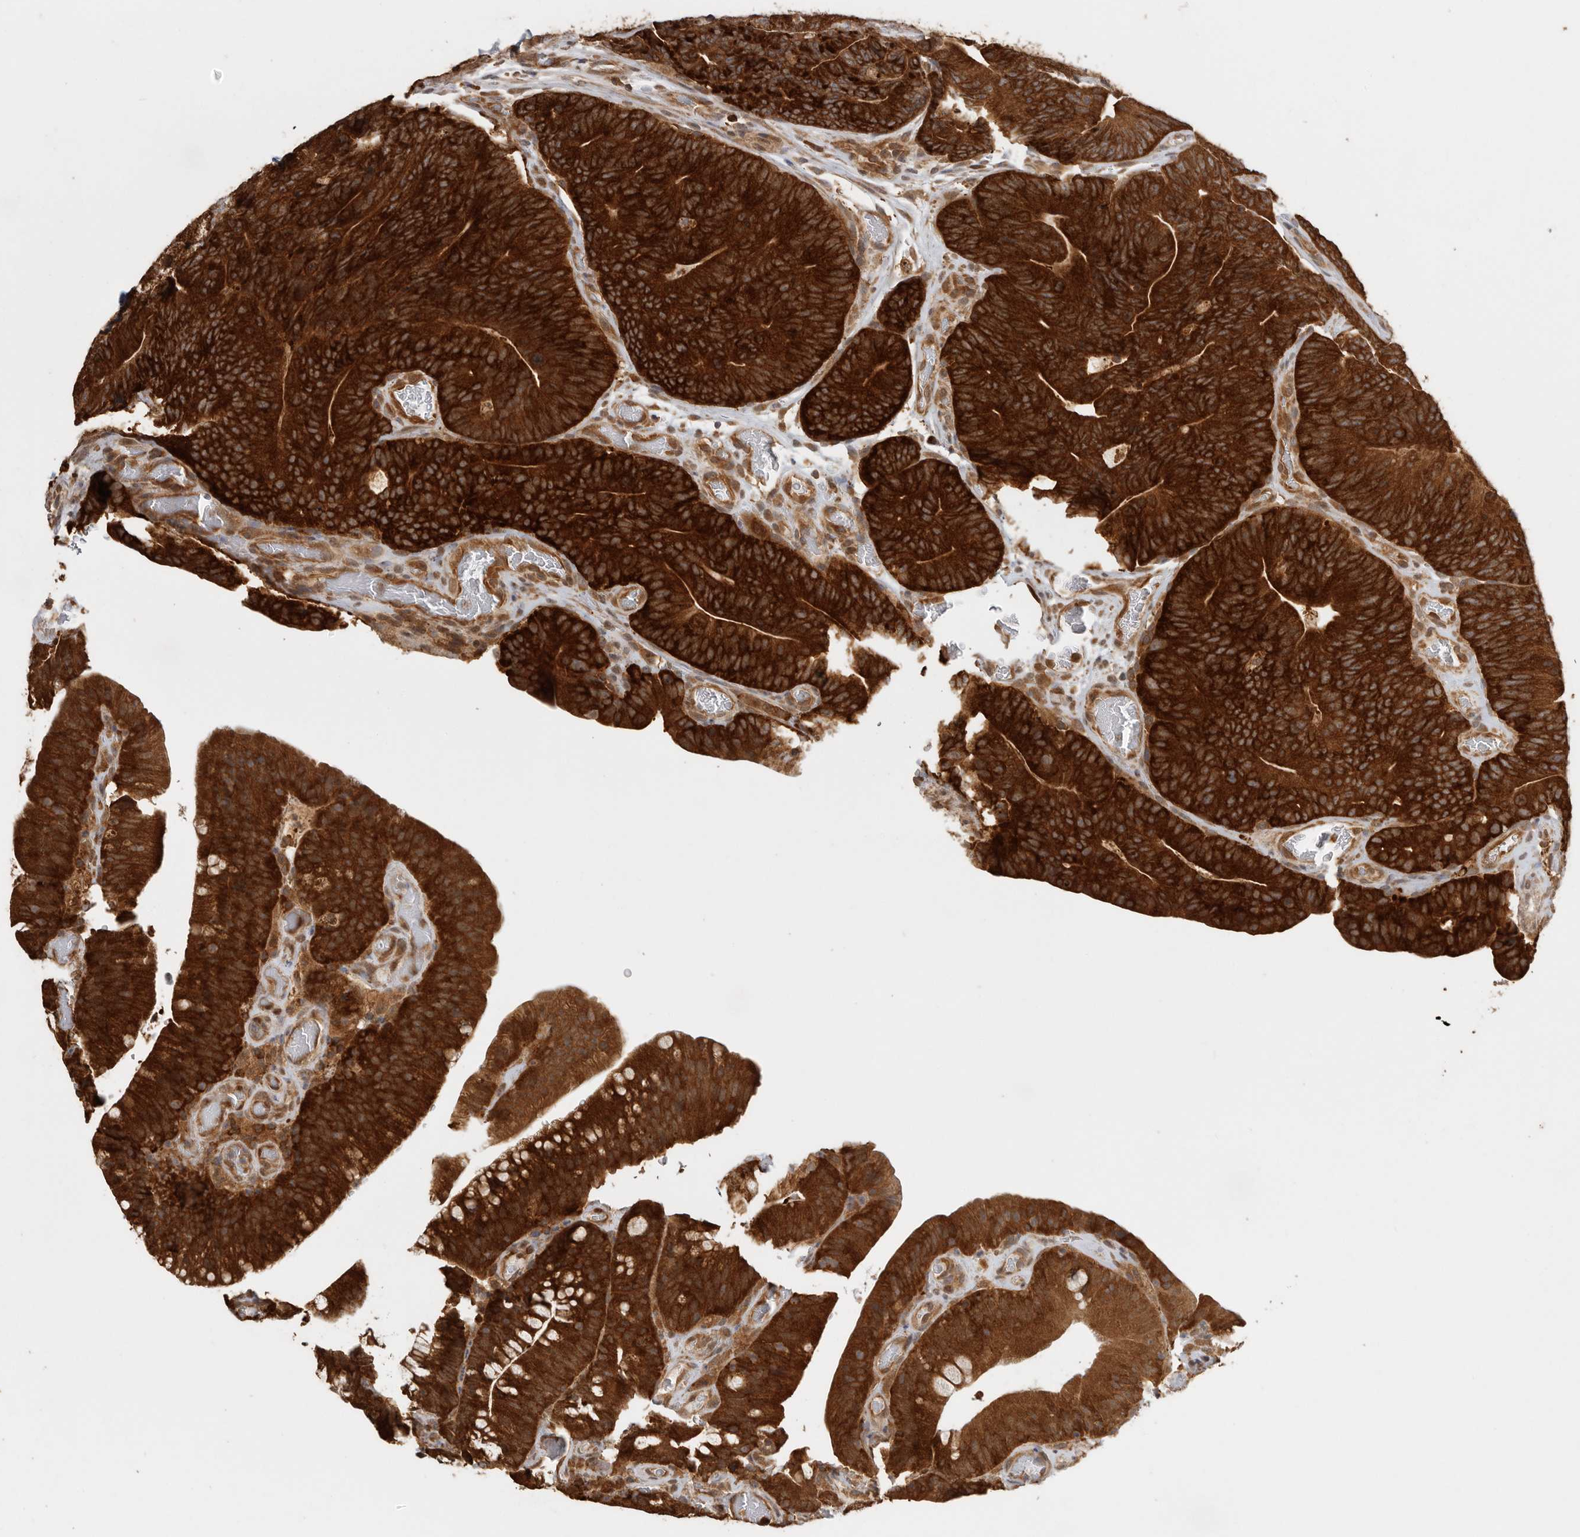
{"staining": {"intensity": "strong", "quantity": ">75%", "location": "cytoplasmic/membranous"}, "tissue": "colorectal cancer", "cell_type": "Tumor cells", "image_type": "cancer", "snomed": [{"axis": "morphology", "description": "Normal tissue, NOS"}, {"axis": "topography", "description": "Colon"}], "caption": "Human colorectal cancer stained with a brown dye displays strong cytoplasmic/membranous positive expression in about >75% of tumor cells.", "gene": "CCT8", "patient": {"sex": "female", "age": 82}}